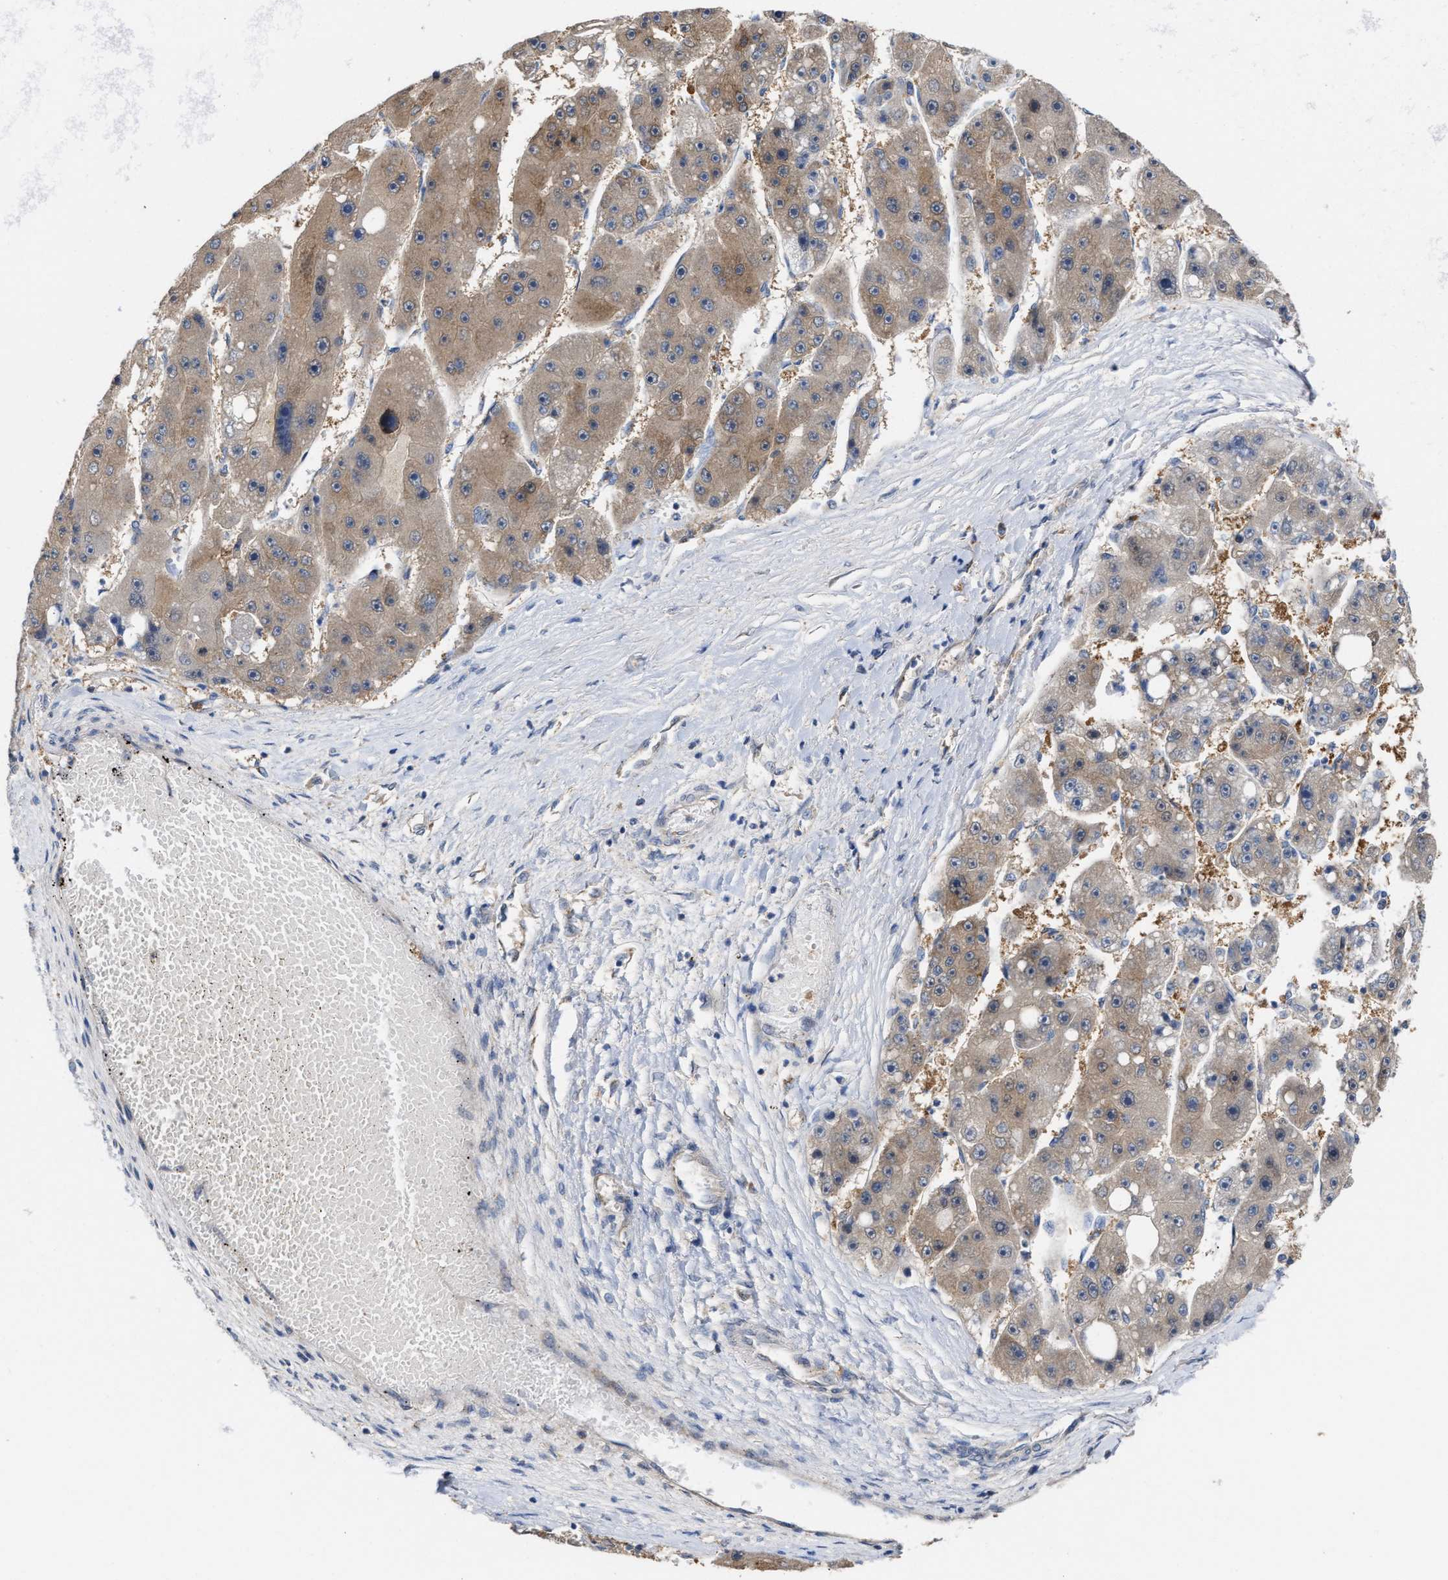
{"staining": {"intensity": "weak", "quantity": "<25%", "location": "cytoplasmic/membranous"}, "tissue": "liver cancer", "cell_type": "Tumor cells", "image_type": "cancer", "snomed": [{"axis": "morphology", "description": "Carcinoma, Hepatocellular, NOS"}, {"axis": "topography", "description": "Liver"}], "caption": "This is a histopathology image of IHC staining of liver cancer (hepatocellular carcinoma), which shows no expression in tumor cells.", "gene": "BBLN", "patient": {"sex": "female", "age": 61}}